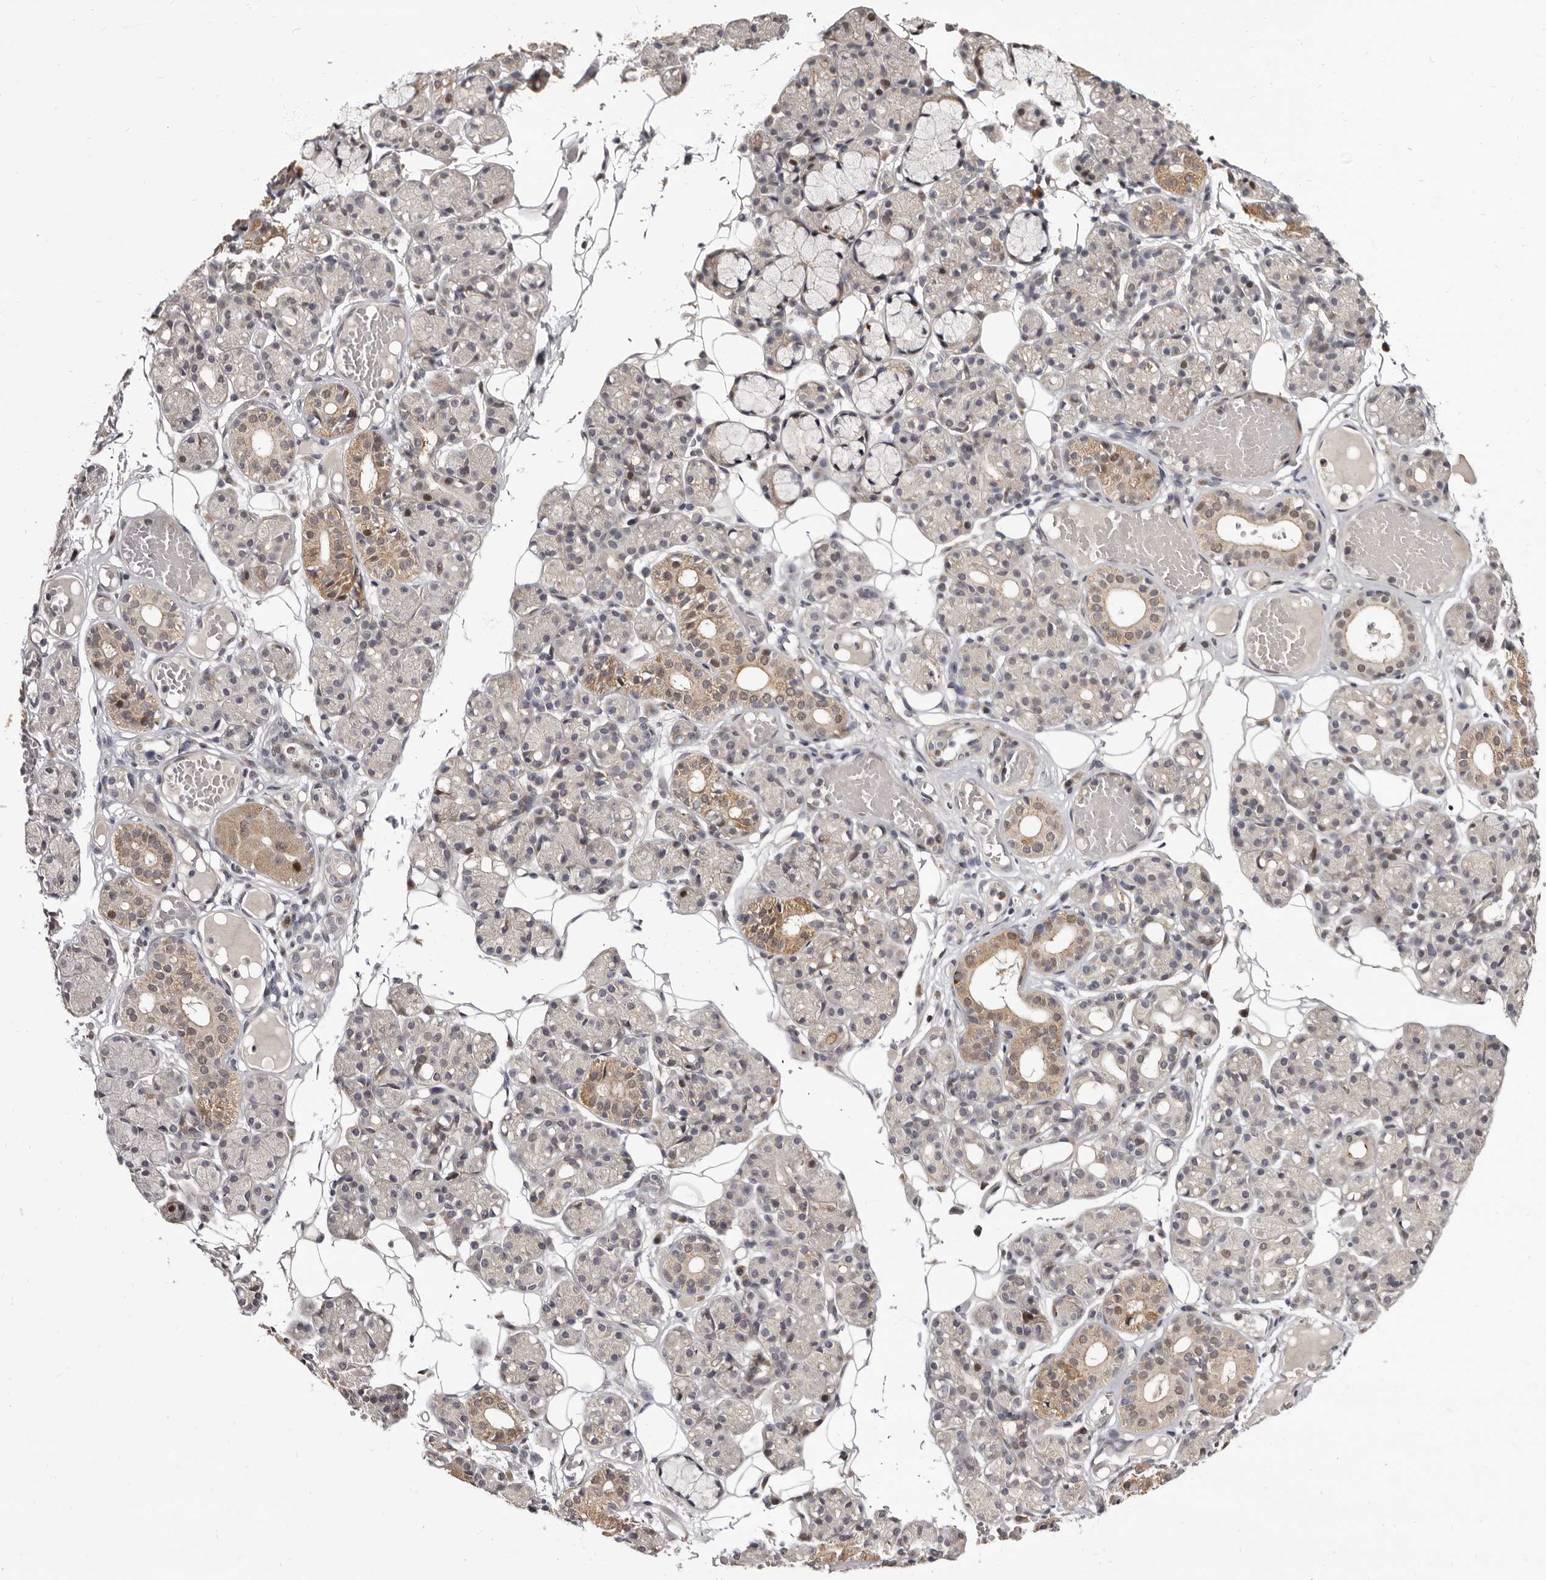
{"staining": {"intensity": "moderate", "quantity": "<25%", "location": "cytoplasmic/membranous"}, "tissue": "salivary gland", "cell_type": "Glandular cells", "image_type": "normal", "snomed": [{"axis": "morphology", "description": "Normal tissue, NOS"}, {"axis": "topography", "description": "Salivary gland"}], "caption": "Glandular cells reveal moderate cytoplasmic/membranous positivity in about <25% of cells in unremarkable salivary gland.", "gene": "ZNF326", "patient": {"sex": "male", "age": 63}}